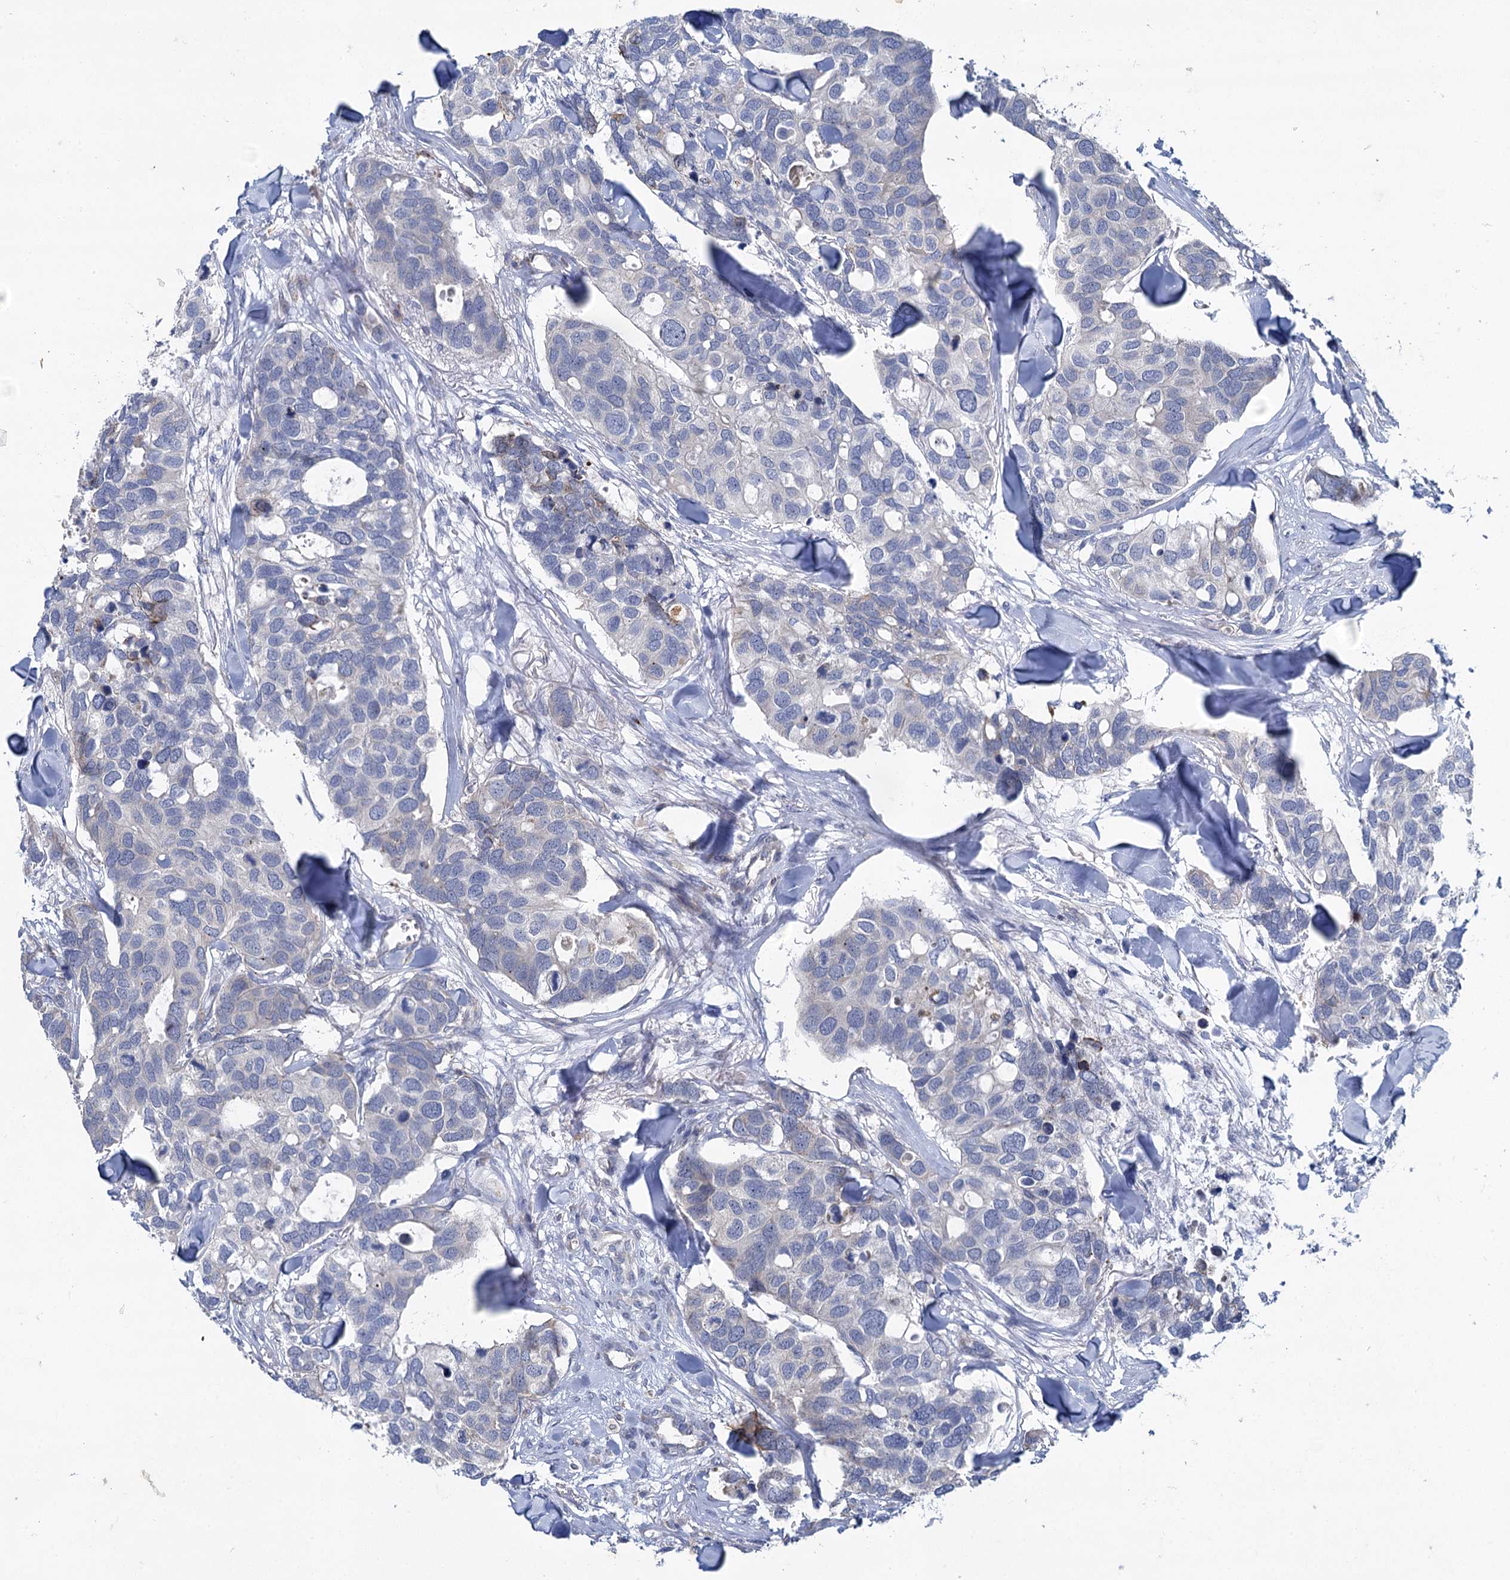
{"staining": {"intensity": "weak", "quantity": "<25%", "location": "cytoplasmic/membranous"}, "tissue": "breast cancer", "cell_type": "Tumor cells", "image_type": "cancer", "snomed": [{"axis": "morphology", "description": "Duct carcinoma"}, {"axis": "topography", "description": "Breast"}], "caption": "Tumor cells are negative for brown protein staining in intraductal carcinoma (breast).", "gene": "PRSS35", "patient": {"sex": "female", "age": 83}}